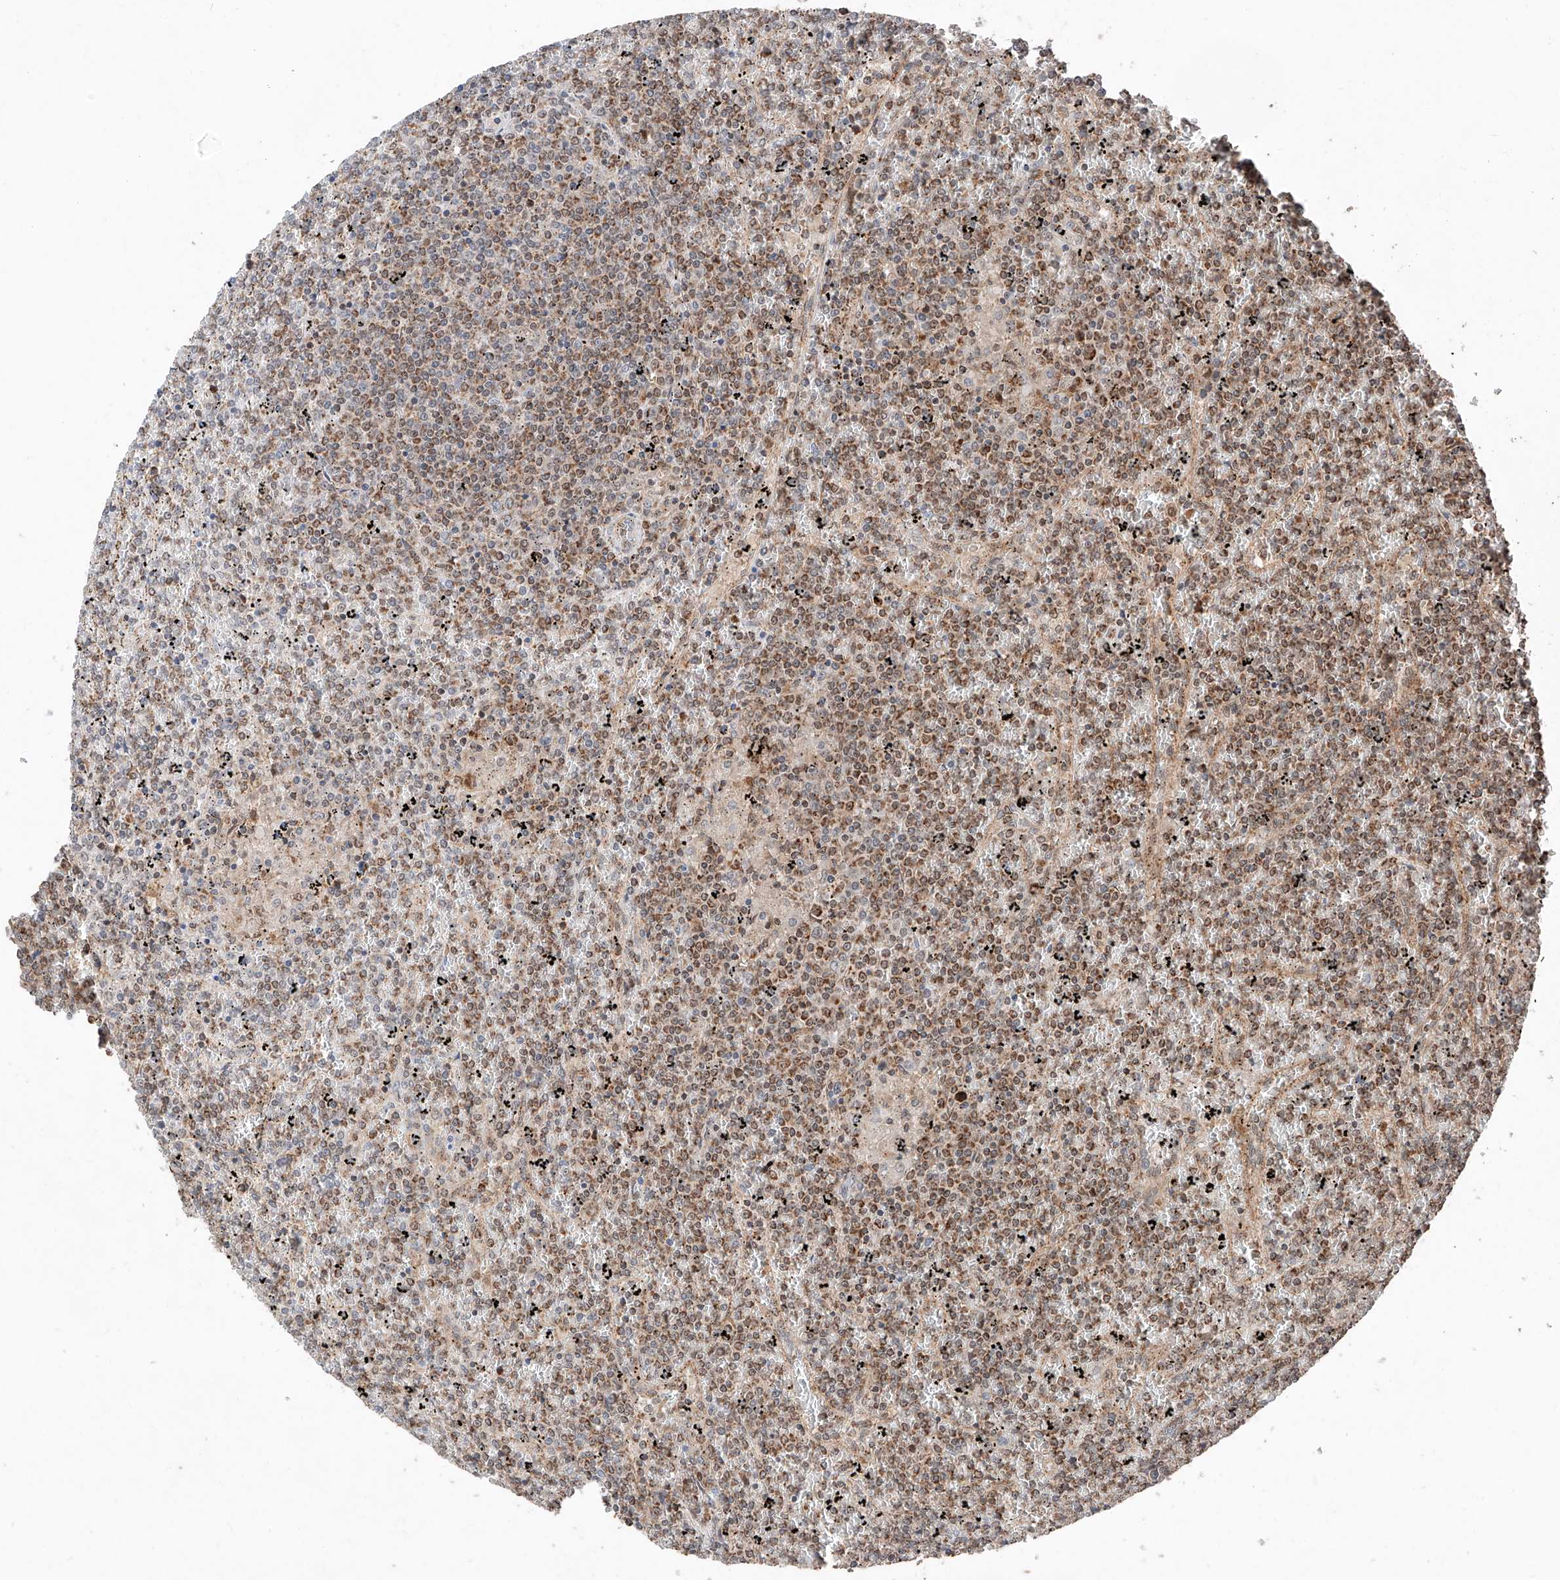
{"staining": {"intensity": "moderate", "quantity": "25%-75%", "location": "cytoplasmic/membranous,nuclear"}, "tissue": "lymphoma", "cell_type": "Tumor cells", "image_type": "cancer", "snomed": [{"axis": "morphology", "description": "Malignant lymphoma, non-Hodgkin's type, Low grade"}, {"axis": "topography", "description": "Spleen"}], "caption": "Protein analysis of malignant lymphoma, non-Hodgkin's type (low-grade) tissue displays moderate cytoplasmic/membranous and nuclear expression in about 25%-75% of tumor cells.", "gene": "ZSCAN29", "patient": {"sex": "female", "age": 19}}